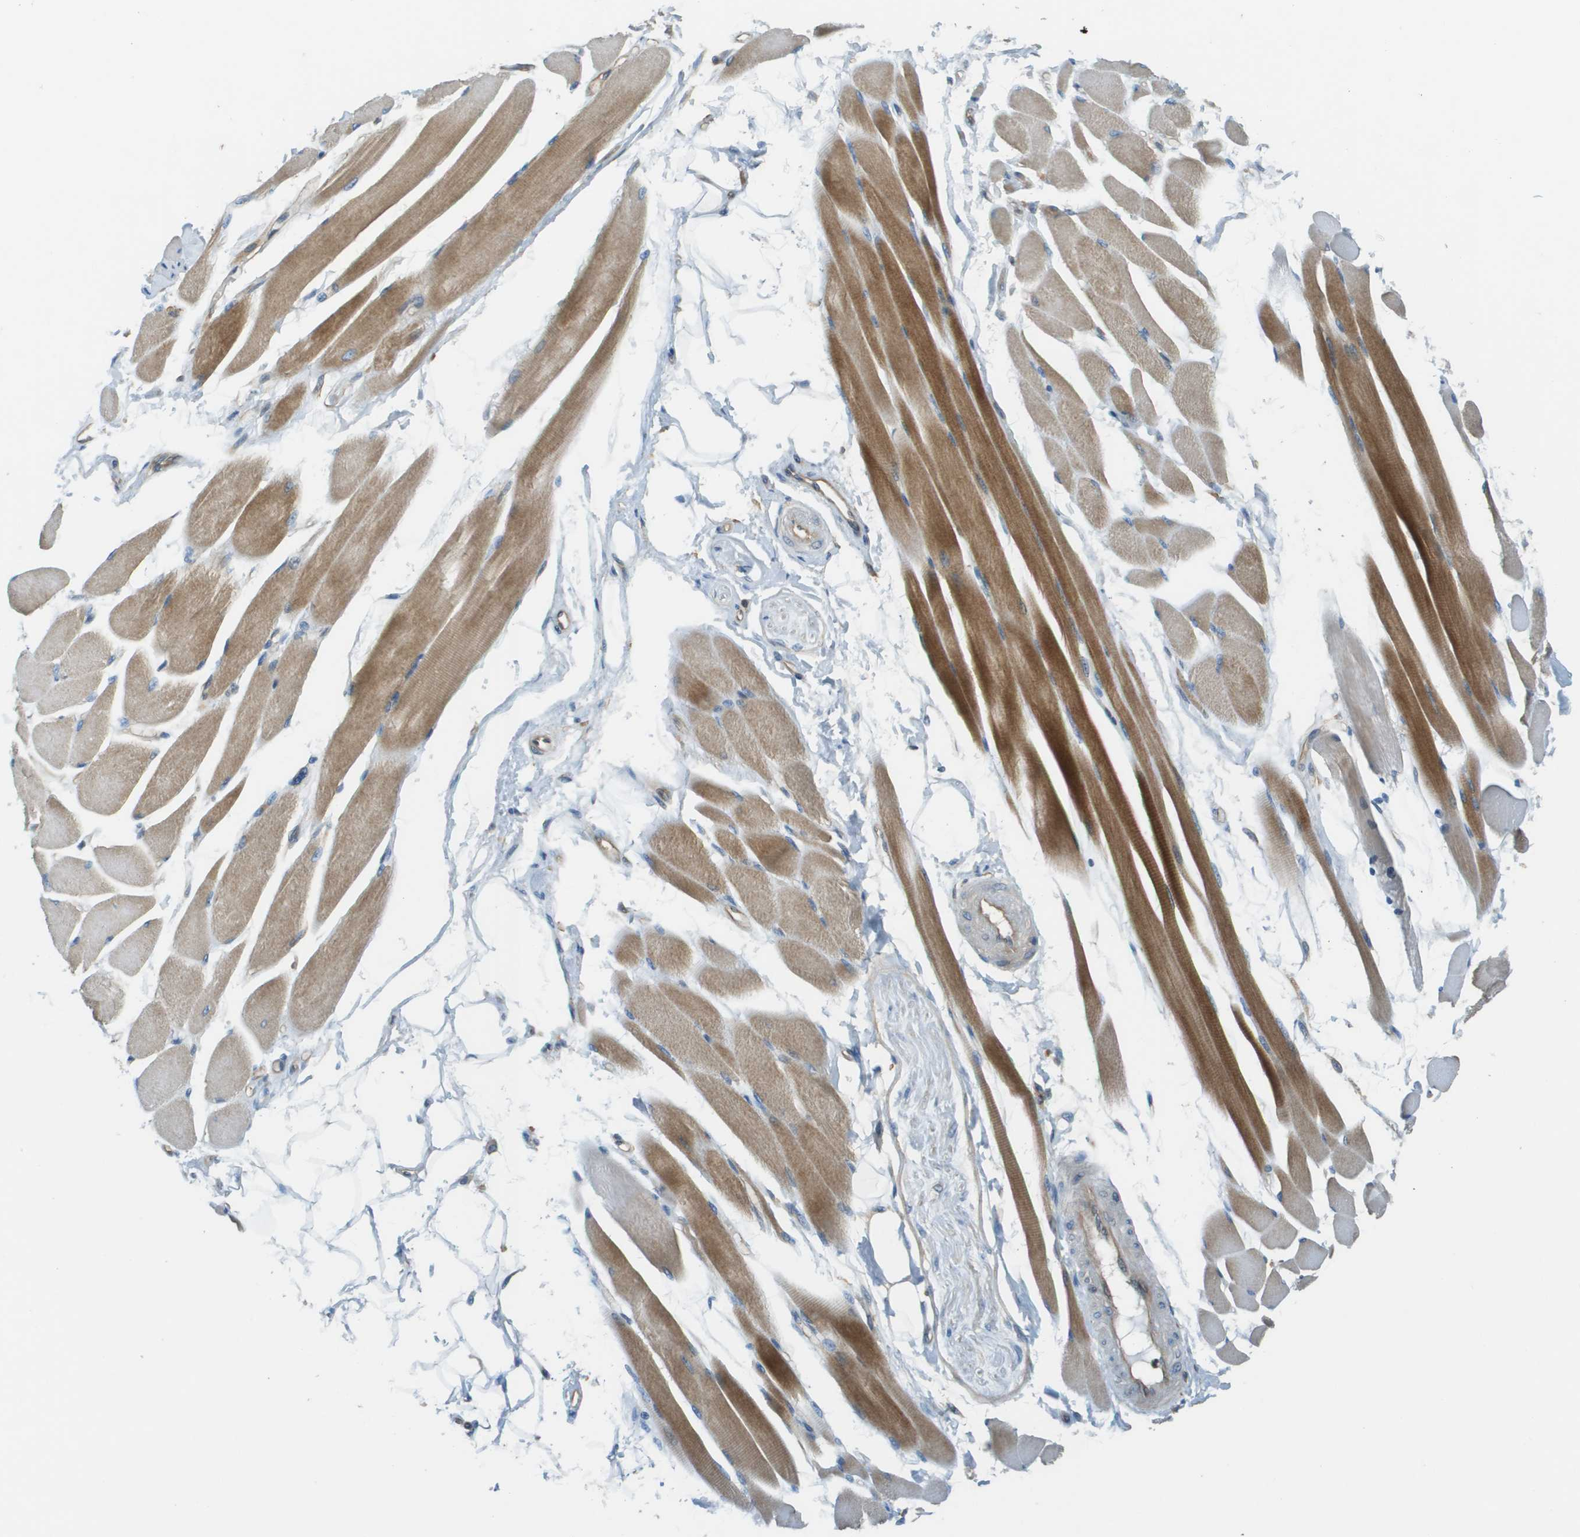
{"staining": {"intensity": "moderate", "quantity": ">75%", "location": "cytoplasmic/membranous"}, "tissue": "skeletal muscle", "cell_type": "Myocytes", "image_type": "normal", "snomed": [{"axis": "morphology", "description": "Normal tissue, NOS"}, {"axis": "topography", "description": "Skeletal muscle"}, {"axis": "topography", "description": "Peripheral nerve tissue"}], "caption": "Immunohistochemistry (DAB) staining of benign human skeletal muscle displays moderate cytoplasmic/membranous protein positivity in approximately >75% of myocytes.", "gene": "DNAJB11", "patient": {"sex": "female", "age": 84}}